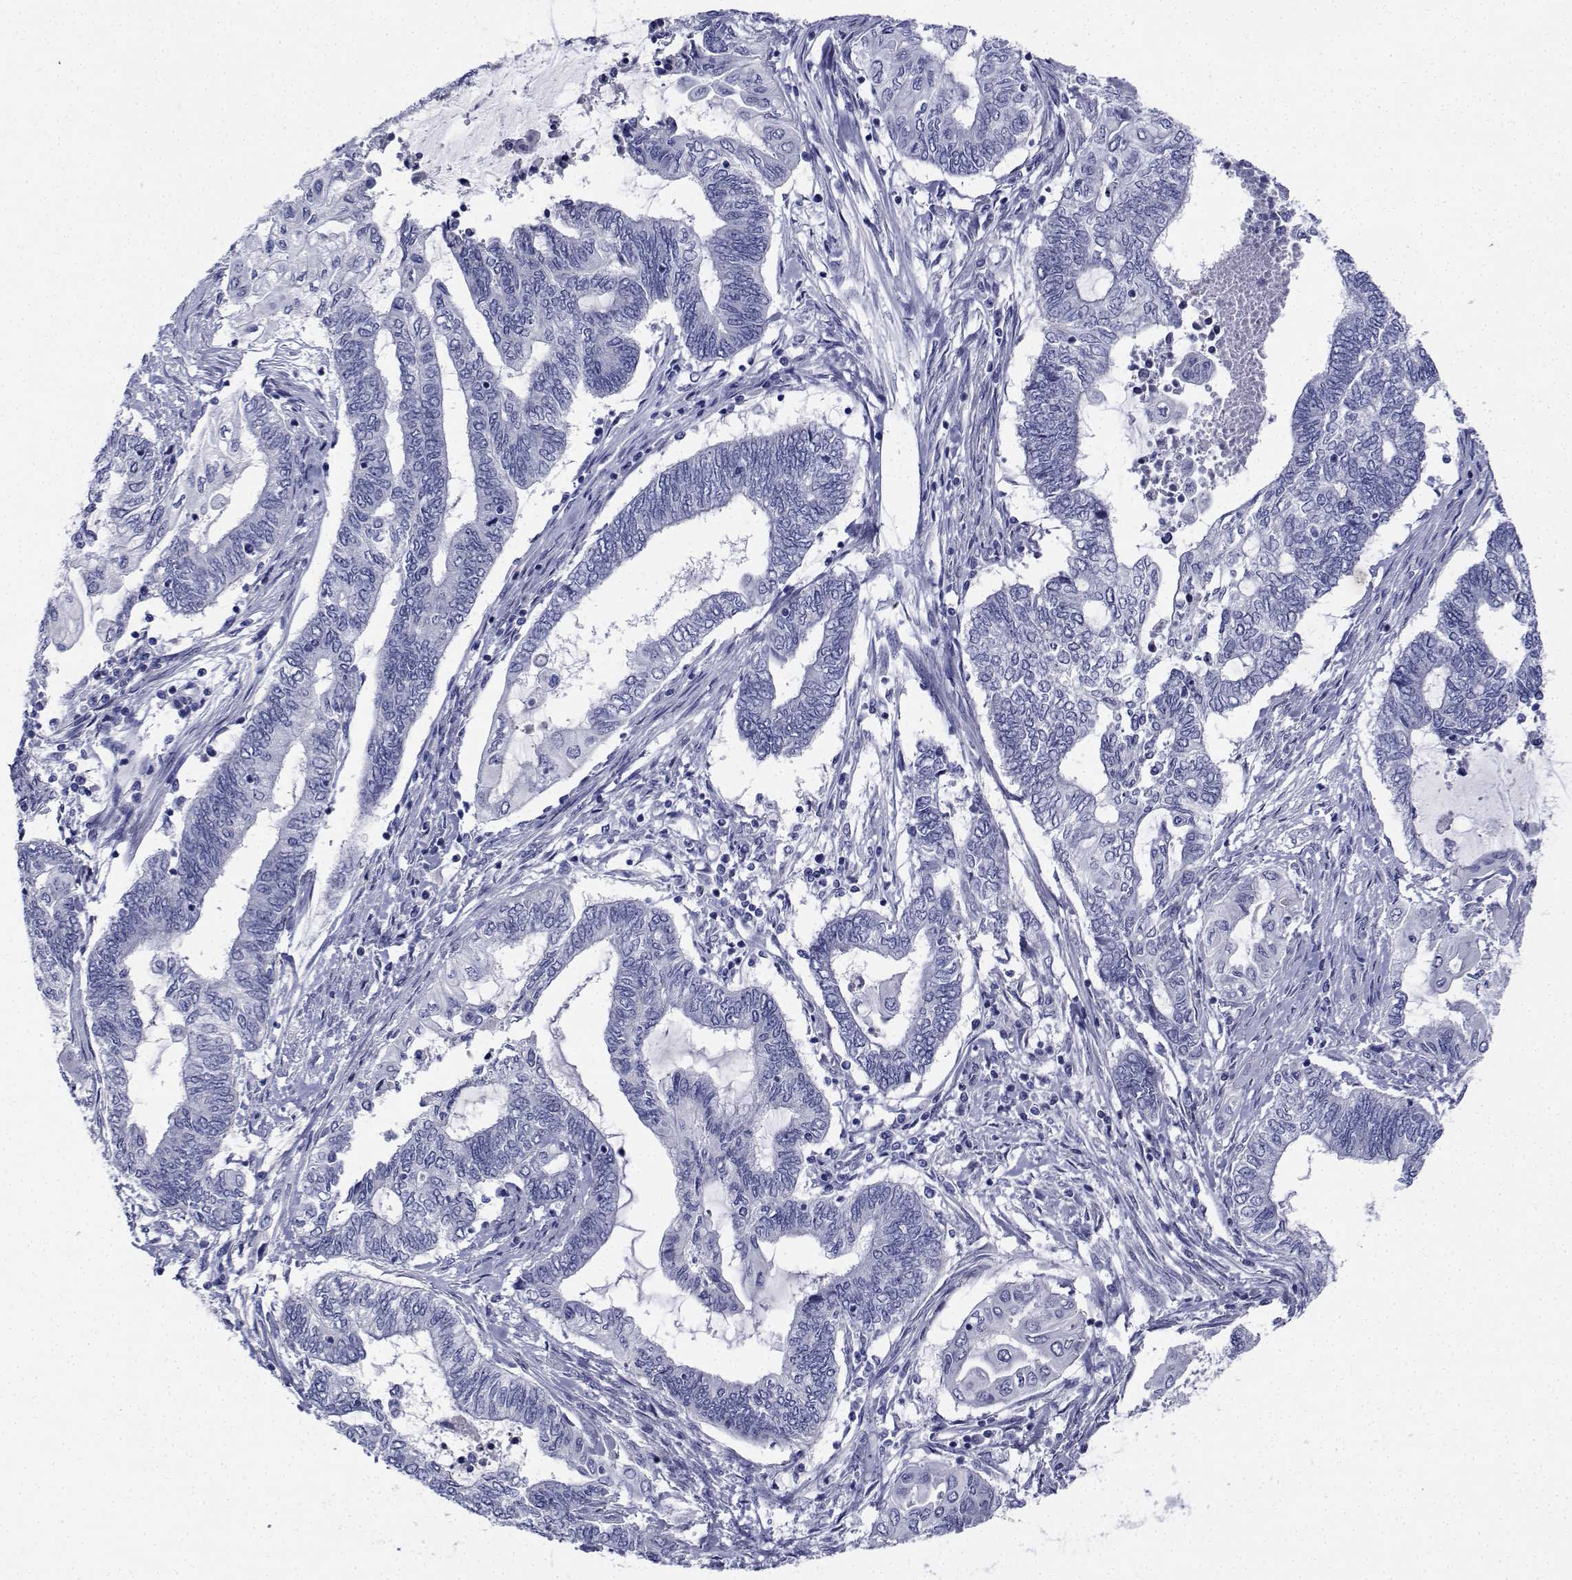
{"staining": {"intensity": "negative", "quantity": "none", "location": "none"}, "tissue": "endometrial cancer", "cell_type": "Tumor cells", "image_type": "cancer", "snomed": [{"axis": "morphology", "description": "Adenocarcinoma, NOS"}, {"axis": "topography", "description": "Uterus"}, {"axis": "topography", "description": "Endometrium"}], "caption": "High power microscopy histopathology image of an immunohistochemistry (IHC) image of endometrial cancer (adenocarcinoma), revealing no significant staining in tumor cells.", "gene": "PLXNA4", "patient": {"sex": "female", "age": 70}}